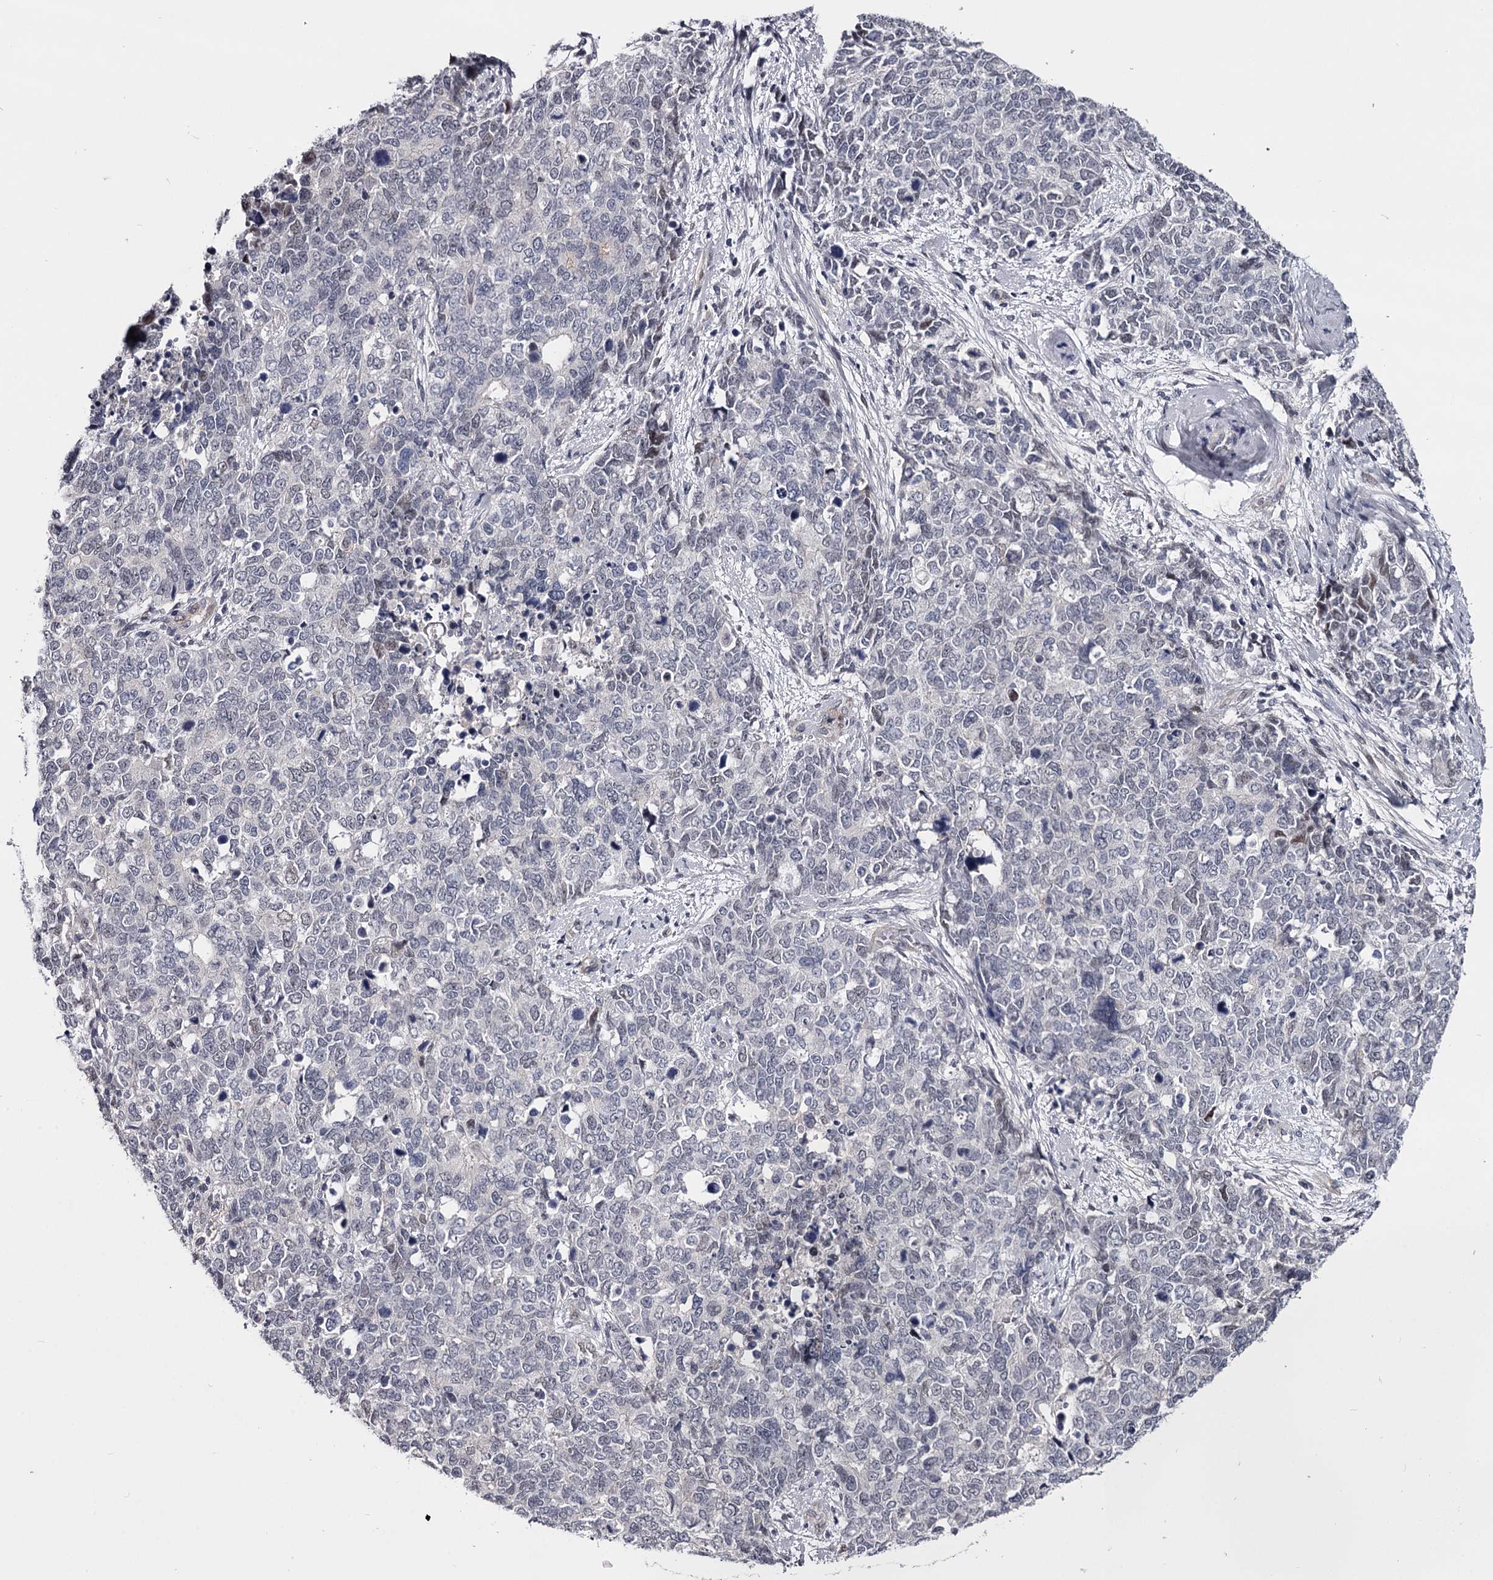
{"staining": {"intensity": "negative", "quantity": "none", "location": "none"}, "tissue": "cervical cancer", "cell_type": "Tumor cells", "image_type": "cancer", "snomed": [{"axis": "morphology", "description": "Squamous cell carcinoma, NOS"}, {"axis": "topography", "description": "Cervix"}], "caption": "Cervical cancer stained for a protein using immunohistochemistry (IHC) exhibits no expression tumor cells.", "gene": "OVOL2", "patient": {"sex": "female", "age": 63}}